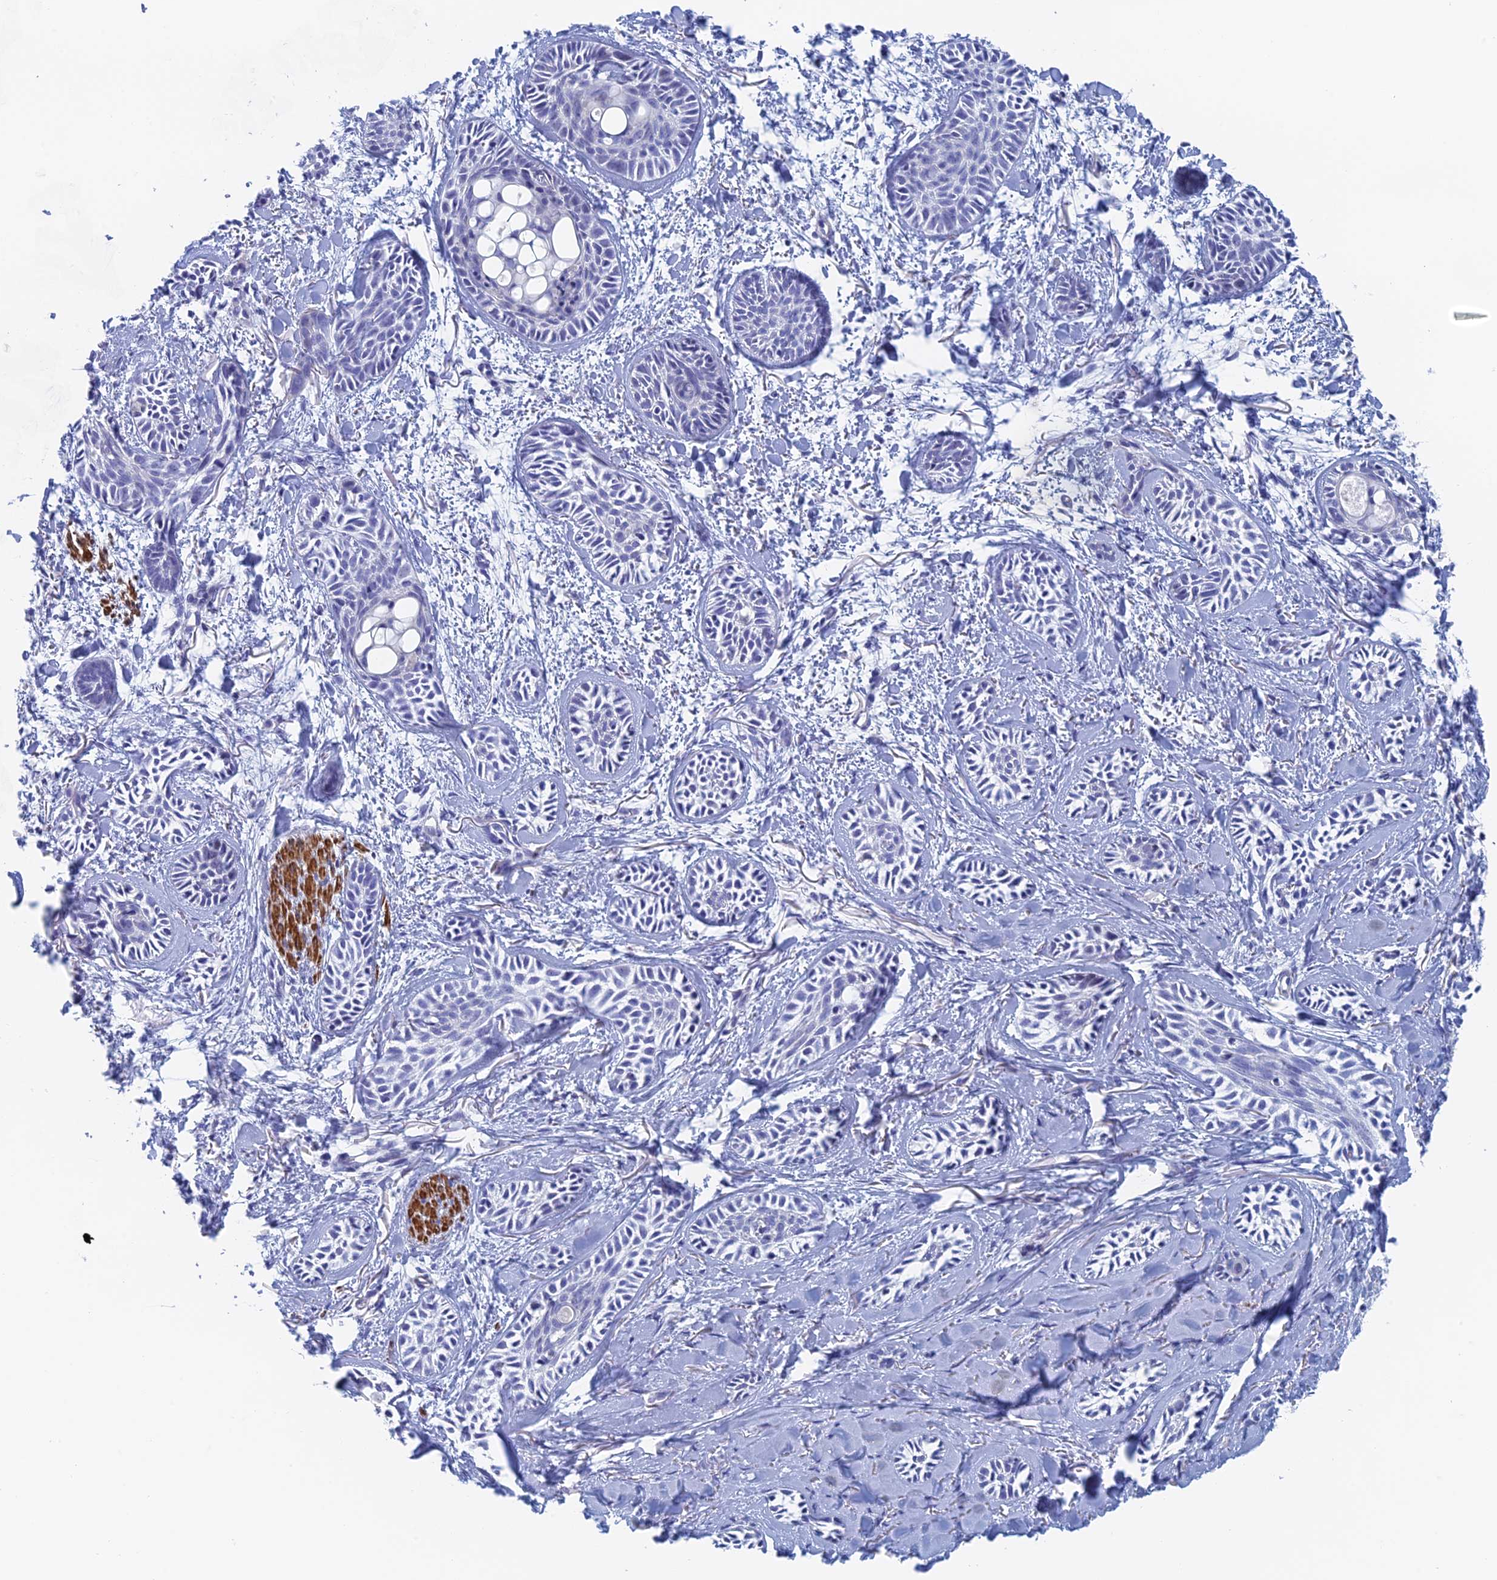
{"staining": {"intensity": "negative", "quantity": "none", "location": "none"}, "tissue": "skin cancer", "cell_type": "Tumor cells", "image_type": "cancer", "snomed": [{"axis": "morphology", "description": "Basal cell carcinoma"}, {"axis": "topography", "description": "Skin"}], "caption": "Protein analysis of skin basal cell carcinoma displays no significant positivity in tumor cells.", "gene": "KCNK18", "patient": {"sex": "female", "age": 59}}